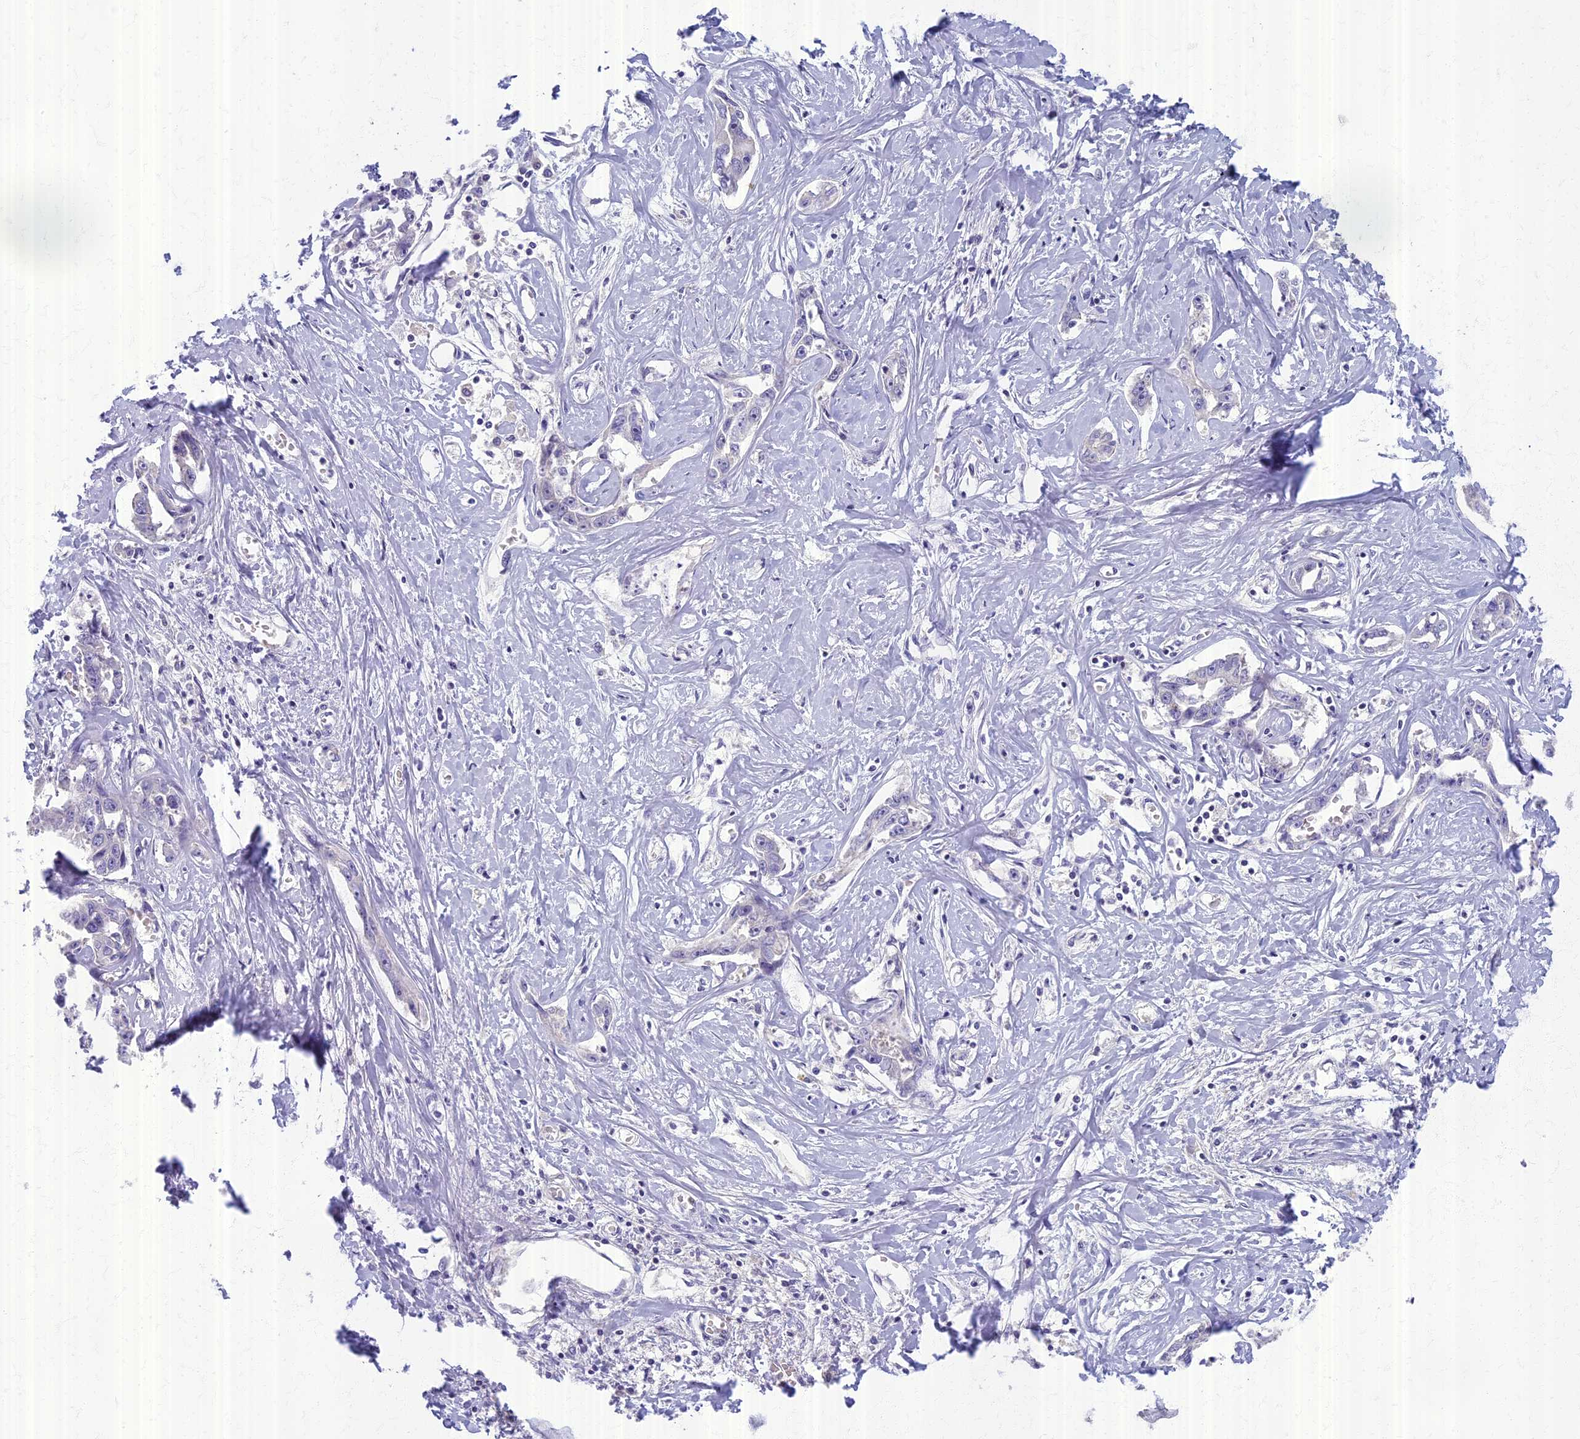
{"staining": {"intensity": "negative", "quantity": "none", "location": "none"}, "tissue": "liver cancer", "cell_type": "Tumor cells", "image_type": "cancer", "snomed": [{"axis": "morphology", "description": "Cholangiocarcinoma"}, {"axis": "topography", "description": "Liver"}], "caption": "High power microscopy image of an immunohistochemistry (IHC) image of liver cancer, revealing no significant staining in tumor cells.", "gene": "AP4E1", "patient": {"sex": "male", "age": 59}}